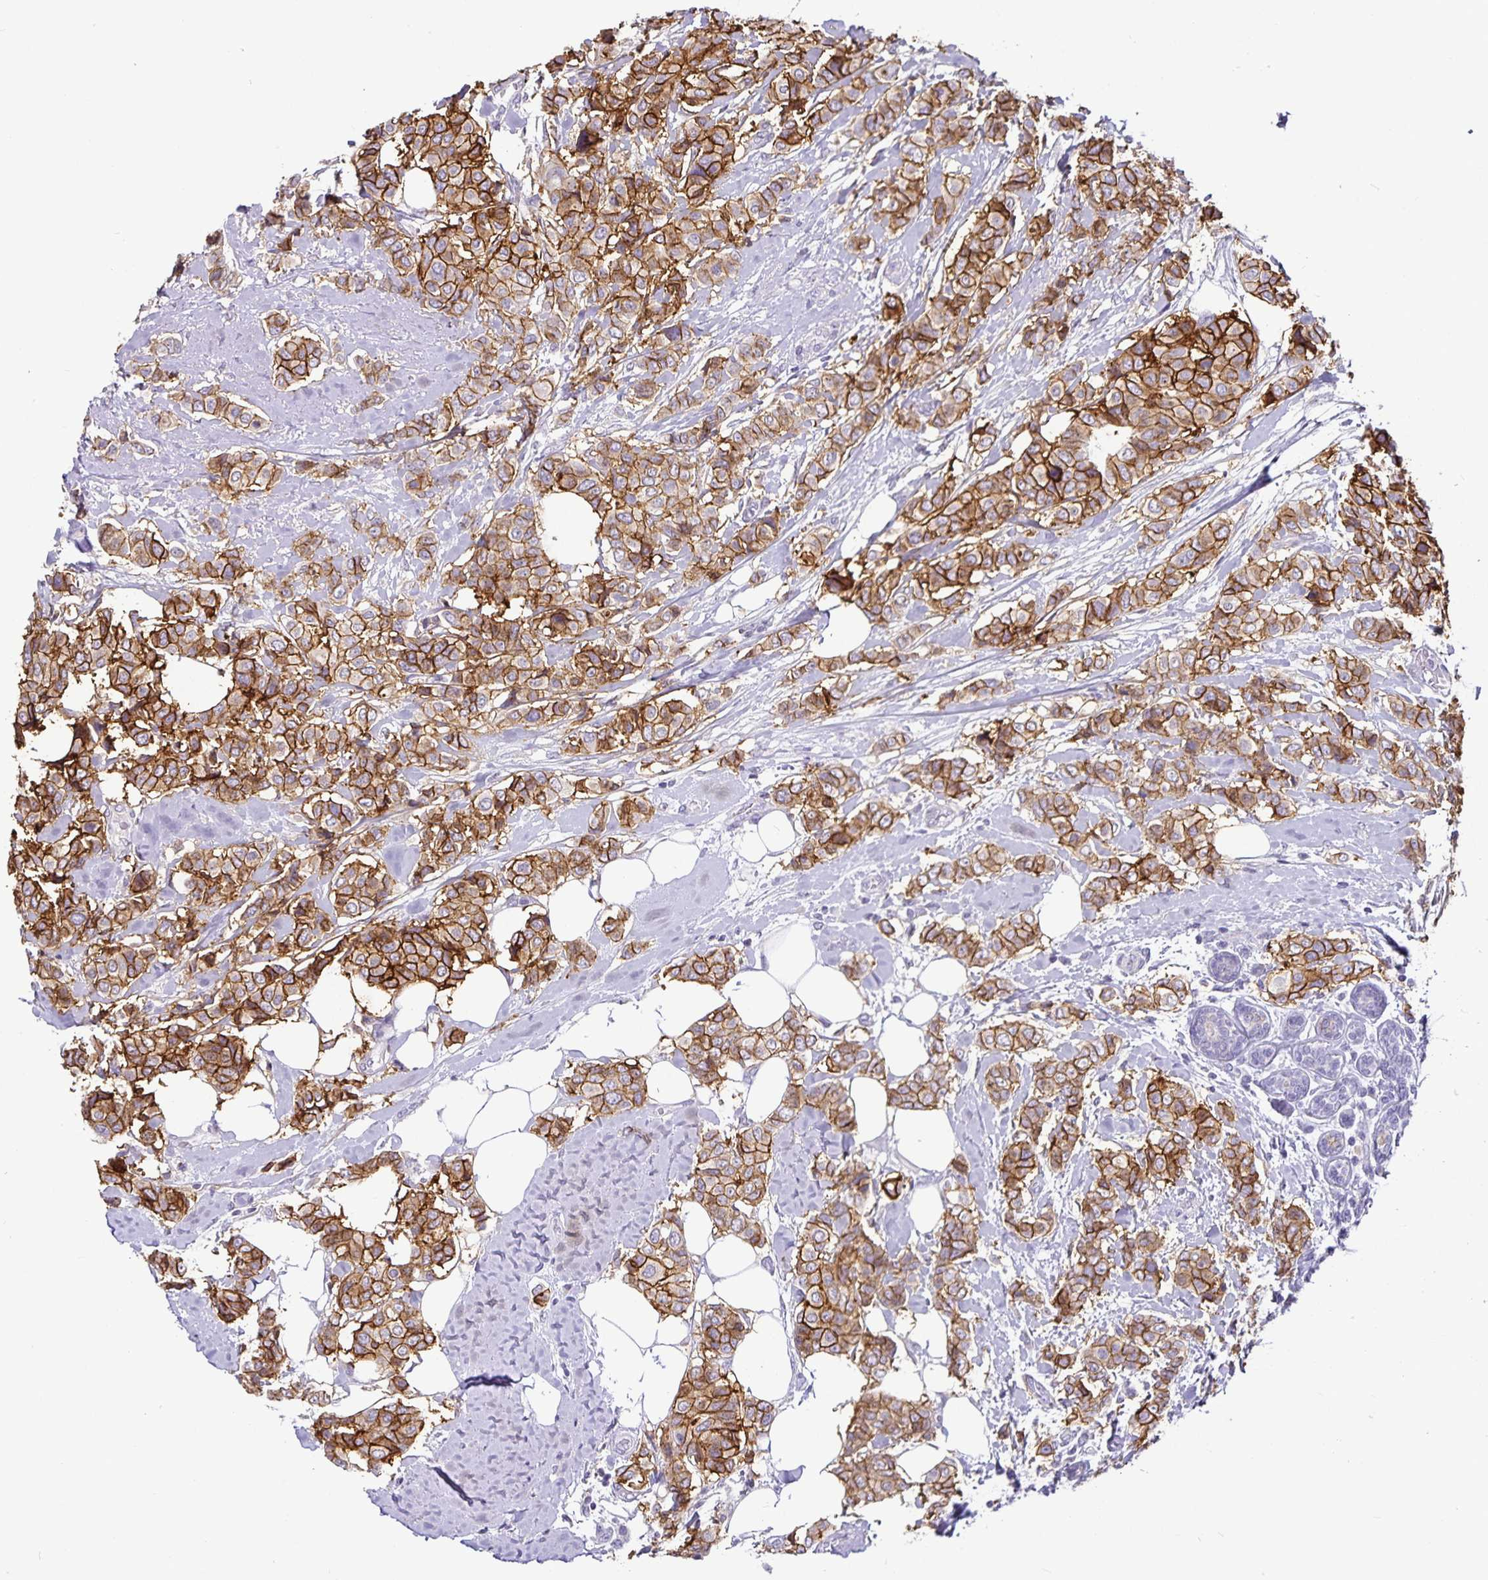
{"staining": {"intensity": "strong", "quantity": ">75%", "location": "cytoplasmic/membranous"}, "tissue": "breast cancer", "cell_type": "Tumor cells", "image_type": "cancer", "snomed": [{"axis": "morphology", "description": "Lobular carcinoma"}, {"axis": "topography", "description": "Breast"}], "caption": "Breast cancer stained with DAB immunohistochemistry (IHC) demonstrates high levels of strong cytoplasmic/membranous positivity in about >75% of tumor cells.", "gene": "CA12", "patient": {"sex": "female", "age": 51}}